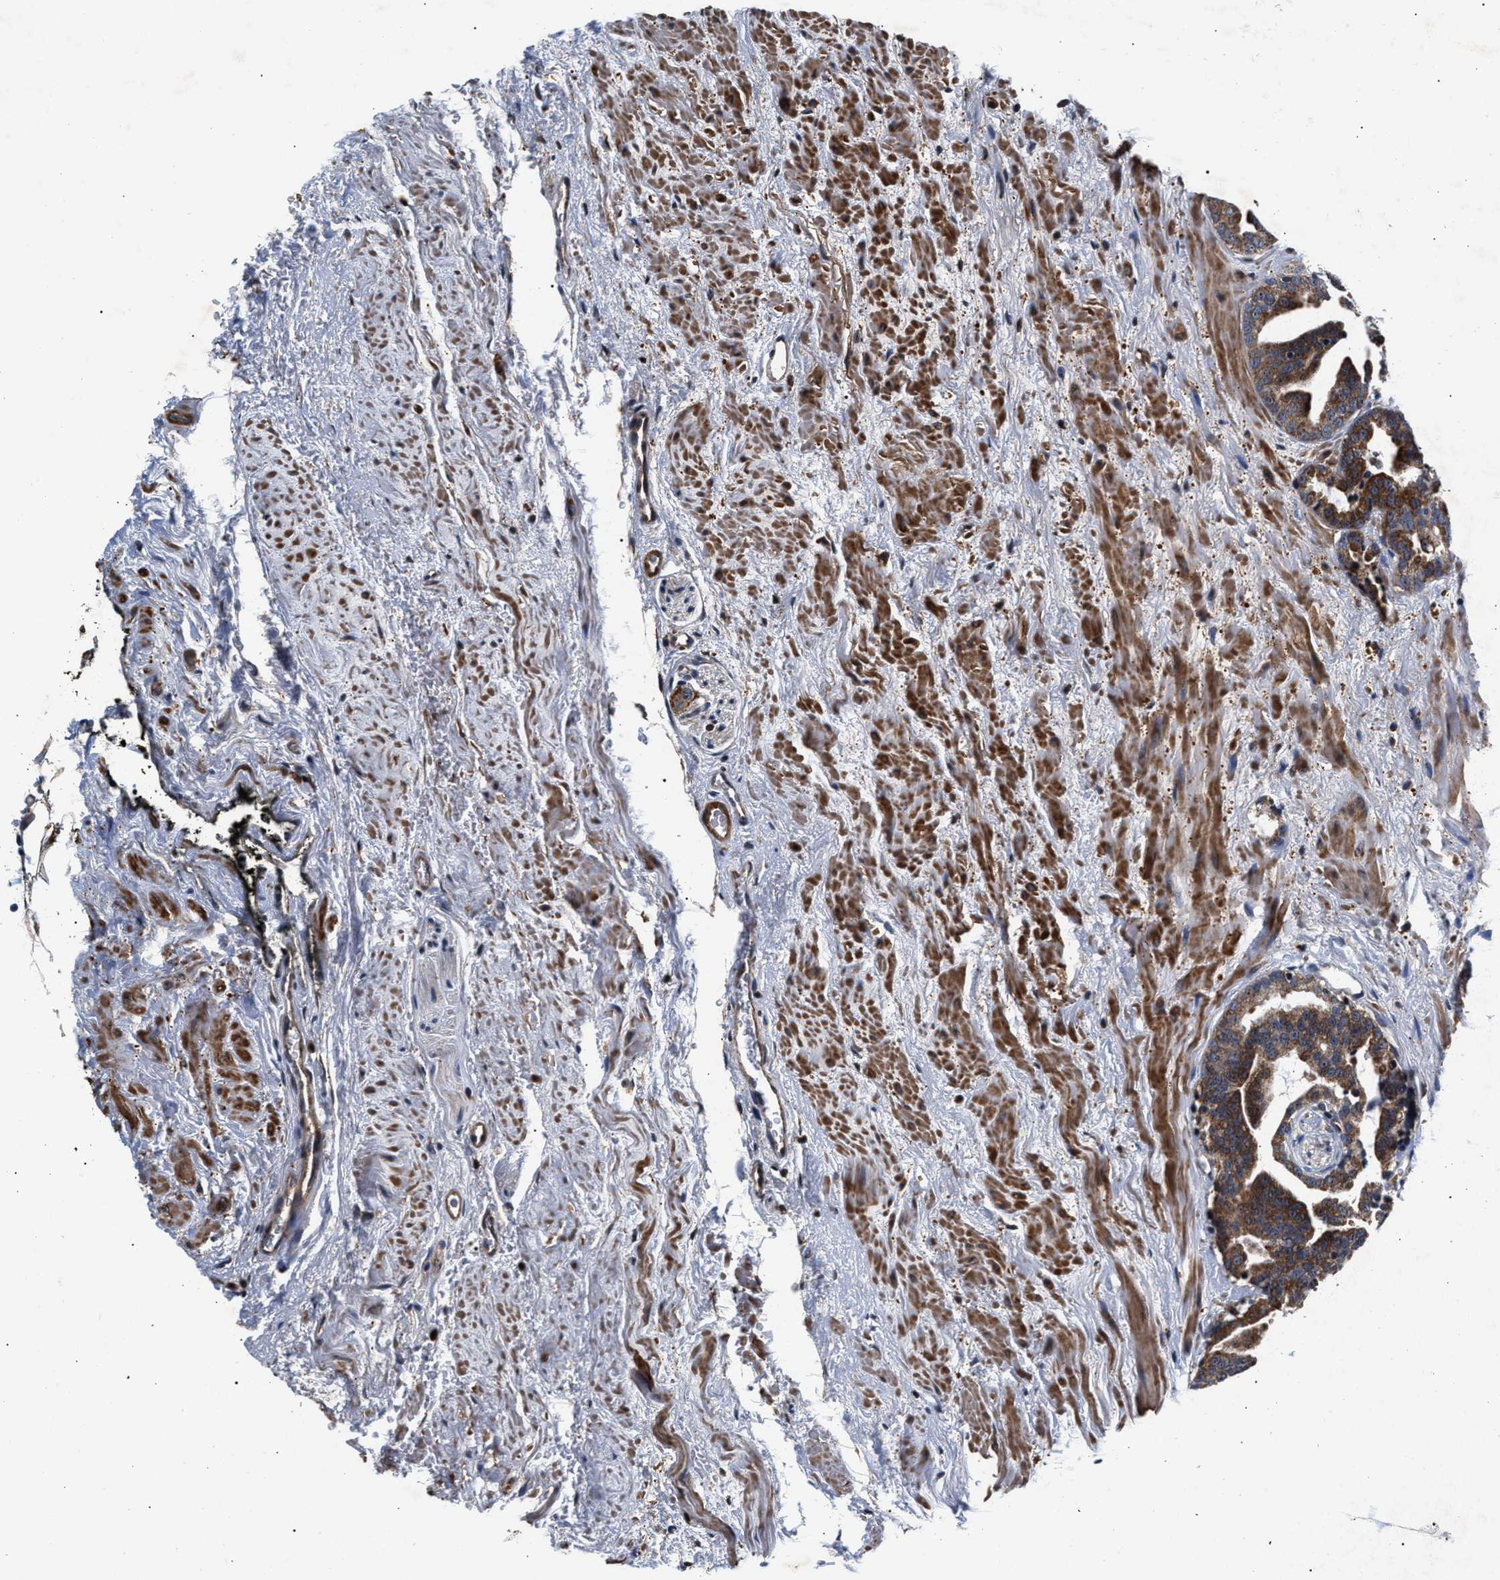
{"staining": {"intensity": "moderate", "quantity": ">75%", "location": "cytoplasmic/membranous"}, "tissue": "prostate cancer", "cell_type": "Tumor cells", "image_type": "cancer", "snomed": [{"axis": "morphology", "description": "Adenocarcinoma, Low grade"}, {"axis": "topography", "description": "Prostate"}], "caption": "This image reveals prostate low-grade adenocarcinoma stained with IHC to label a protein in brown. The cytoplasmic/membranous of tumor cells show moderate positivity for the protein. Nuclei are counter-stained blue.", "gene": "SGK1", "patient": {"sex": "male", "age": 63}}